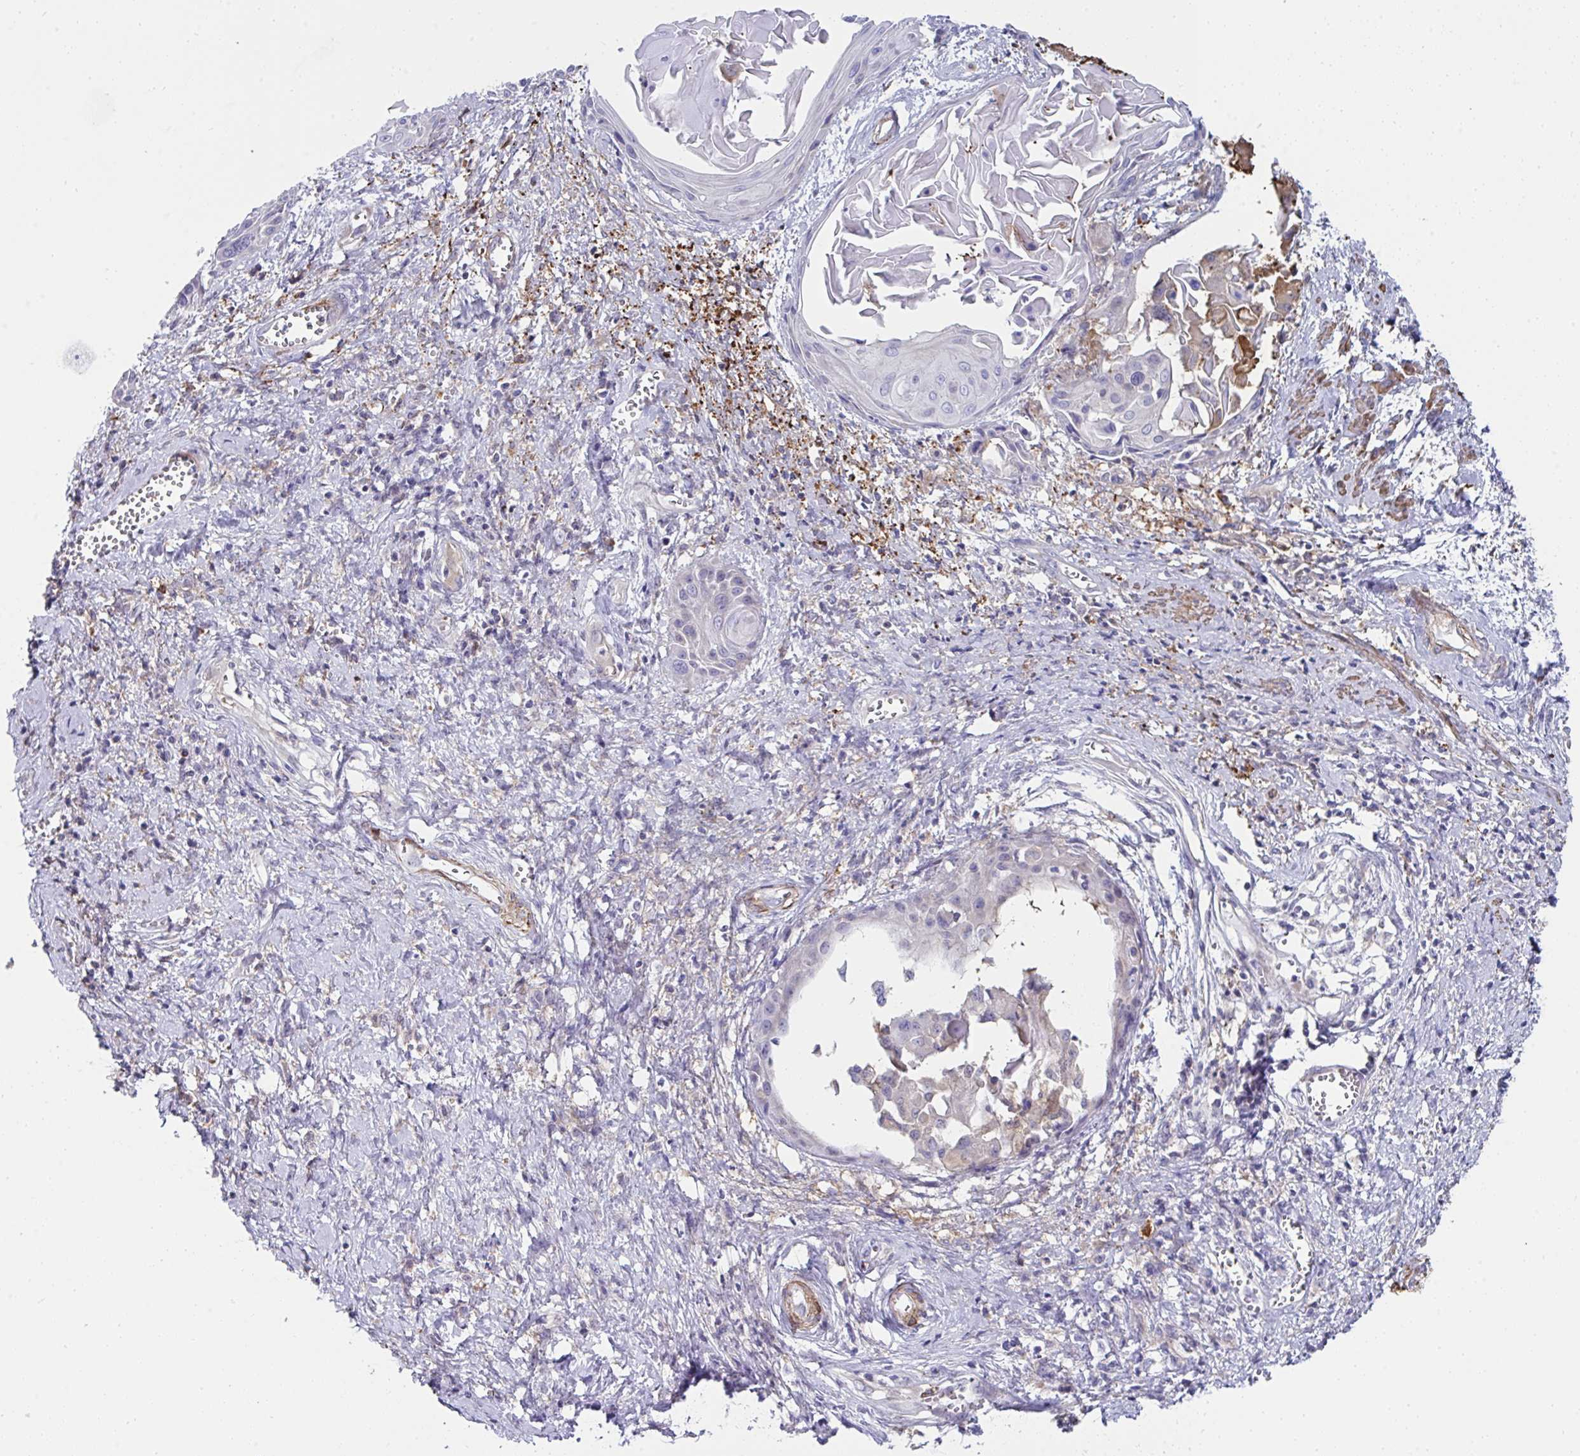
{"staining": {"intensity": "negative", "quantity": "none", "location": "none"}, "tissue": "cervical cancer", "cell_type": "Tumor cells", "image_type": "cancer", "snomed": [{"axis": "morphology", "description": "Squamous cell carcinoma, NOS"}, {"axis": "topography", "description": "Cervix"}], "caption": "Tumor cells show no significant protein positivity in cervical cancer.", "gene": "FBXL13", "patient": {"sex": "female", "age": 57}}